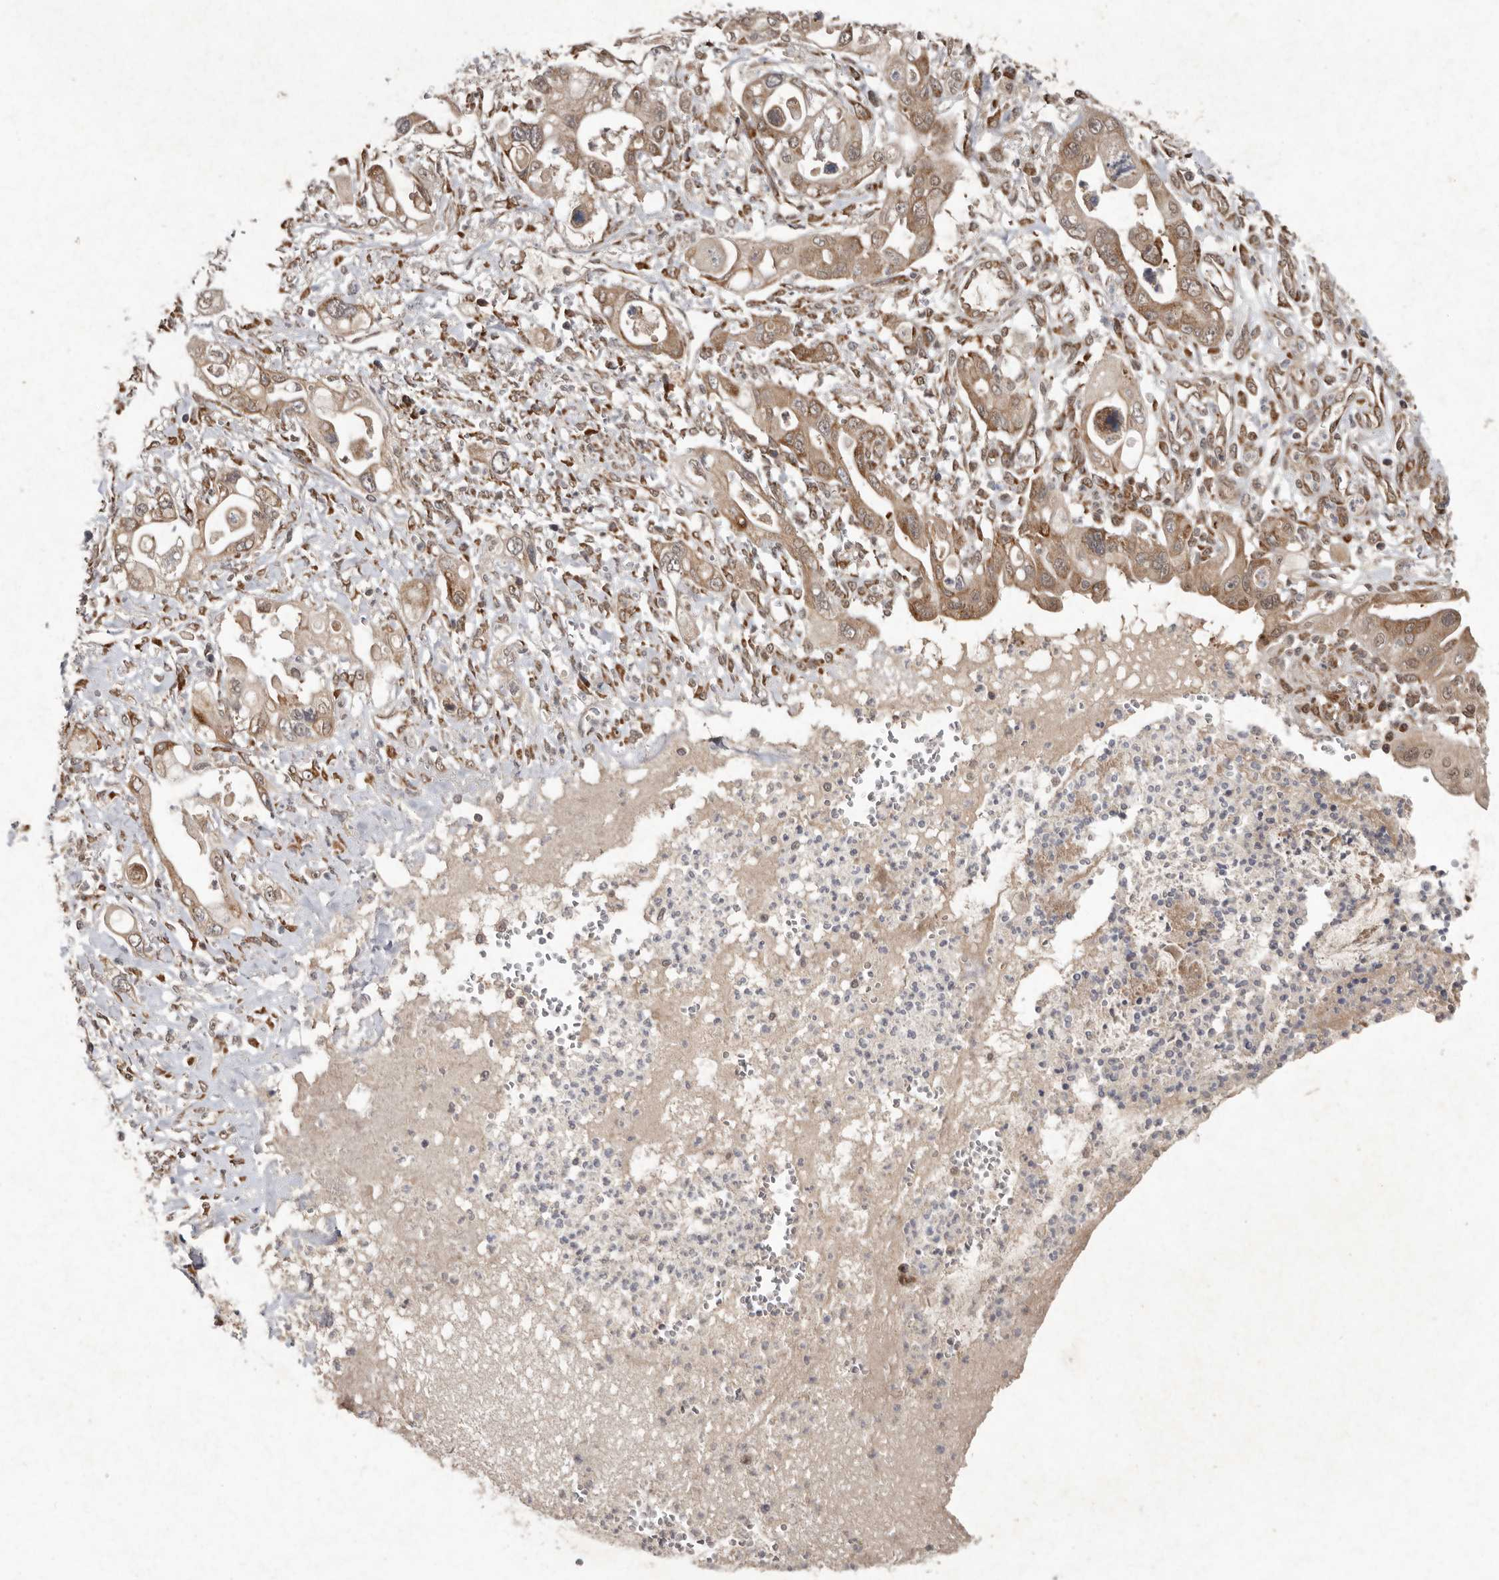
{"staining": {"intensity": "weak", "quantity": ">75%", "location": "cytoplasmic/membranous"}, "tissue": "pancreatic cancer", "cell_type": "Tumor cells", "image_type": "cancer", "snomed": [{"axis": "morphology", "description": "Adenocarcinoma, NOS"}, {"axis": "topography", "description": "Pancreas"}], "caption": "Protein staining reveals weak cytoplasmic/membranous staining in approximately >75% of tumor cells in pancreatic cancer (adenocarcinoma).", "gene": "LRGUK", "patient": {"sex": "male", "age": 68}}